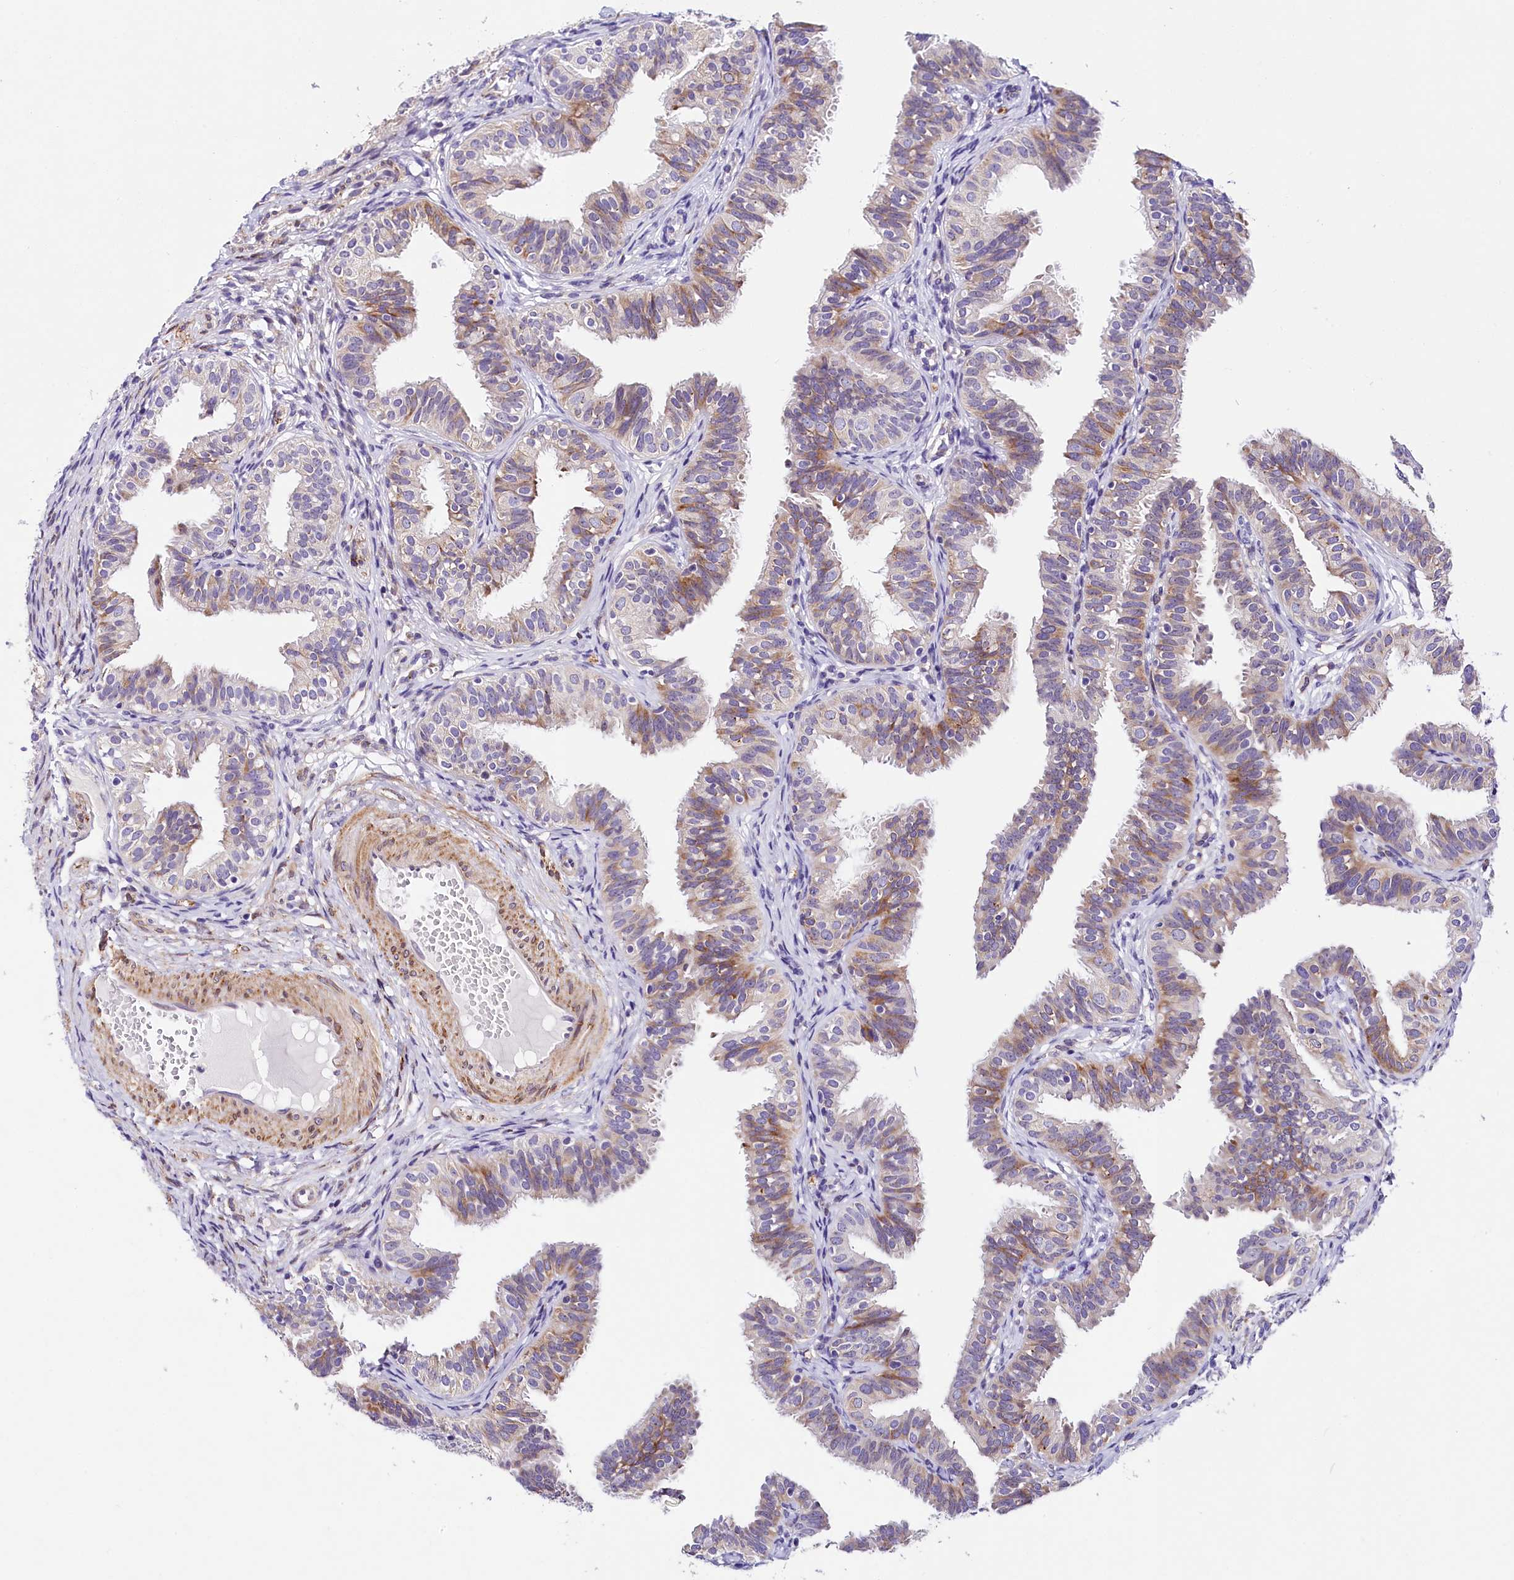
{"staining": {"intensity": "moderate", "quantity": "25%-75%", "location": "cytoplasmic/membranous"}, "tissue": "fallopian tube", "cell_type": "Glandular cells", "image_type": "normal", "snomed": [{"axis": "morphology", "description": "Normal tissue, NOS"}, {"axis": "topography", "description": "Fallopian tube"}], "caption": "Normal fallopian tube shows moderate cytoplasmic/membranous expression in about 25%-75% of glandular cells.", "gene": "ITGA1", "patient": {"sex": "female", "age": 35}}